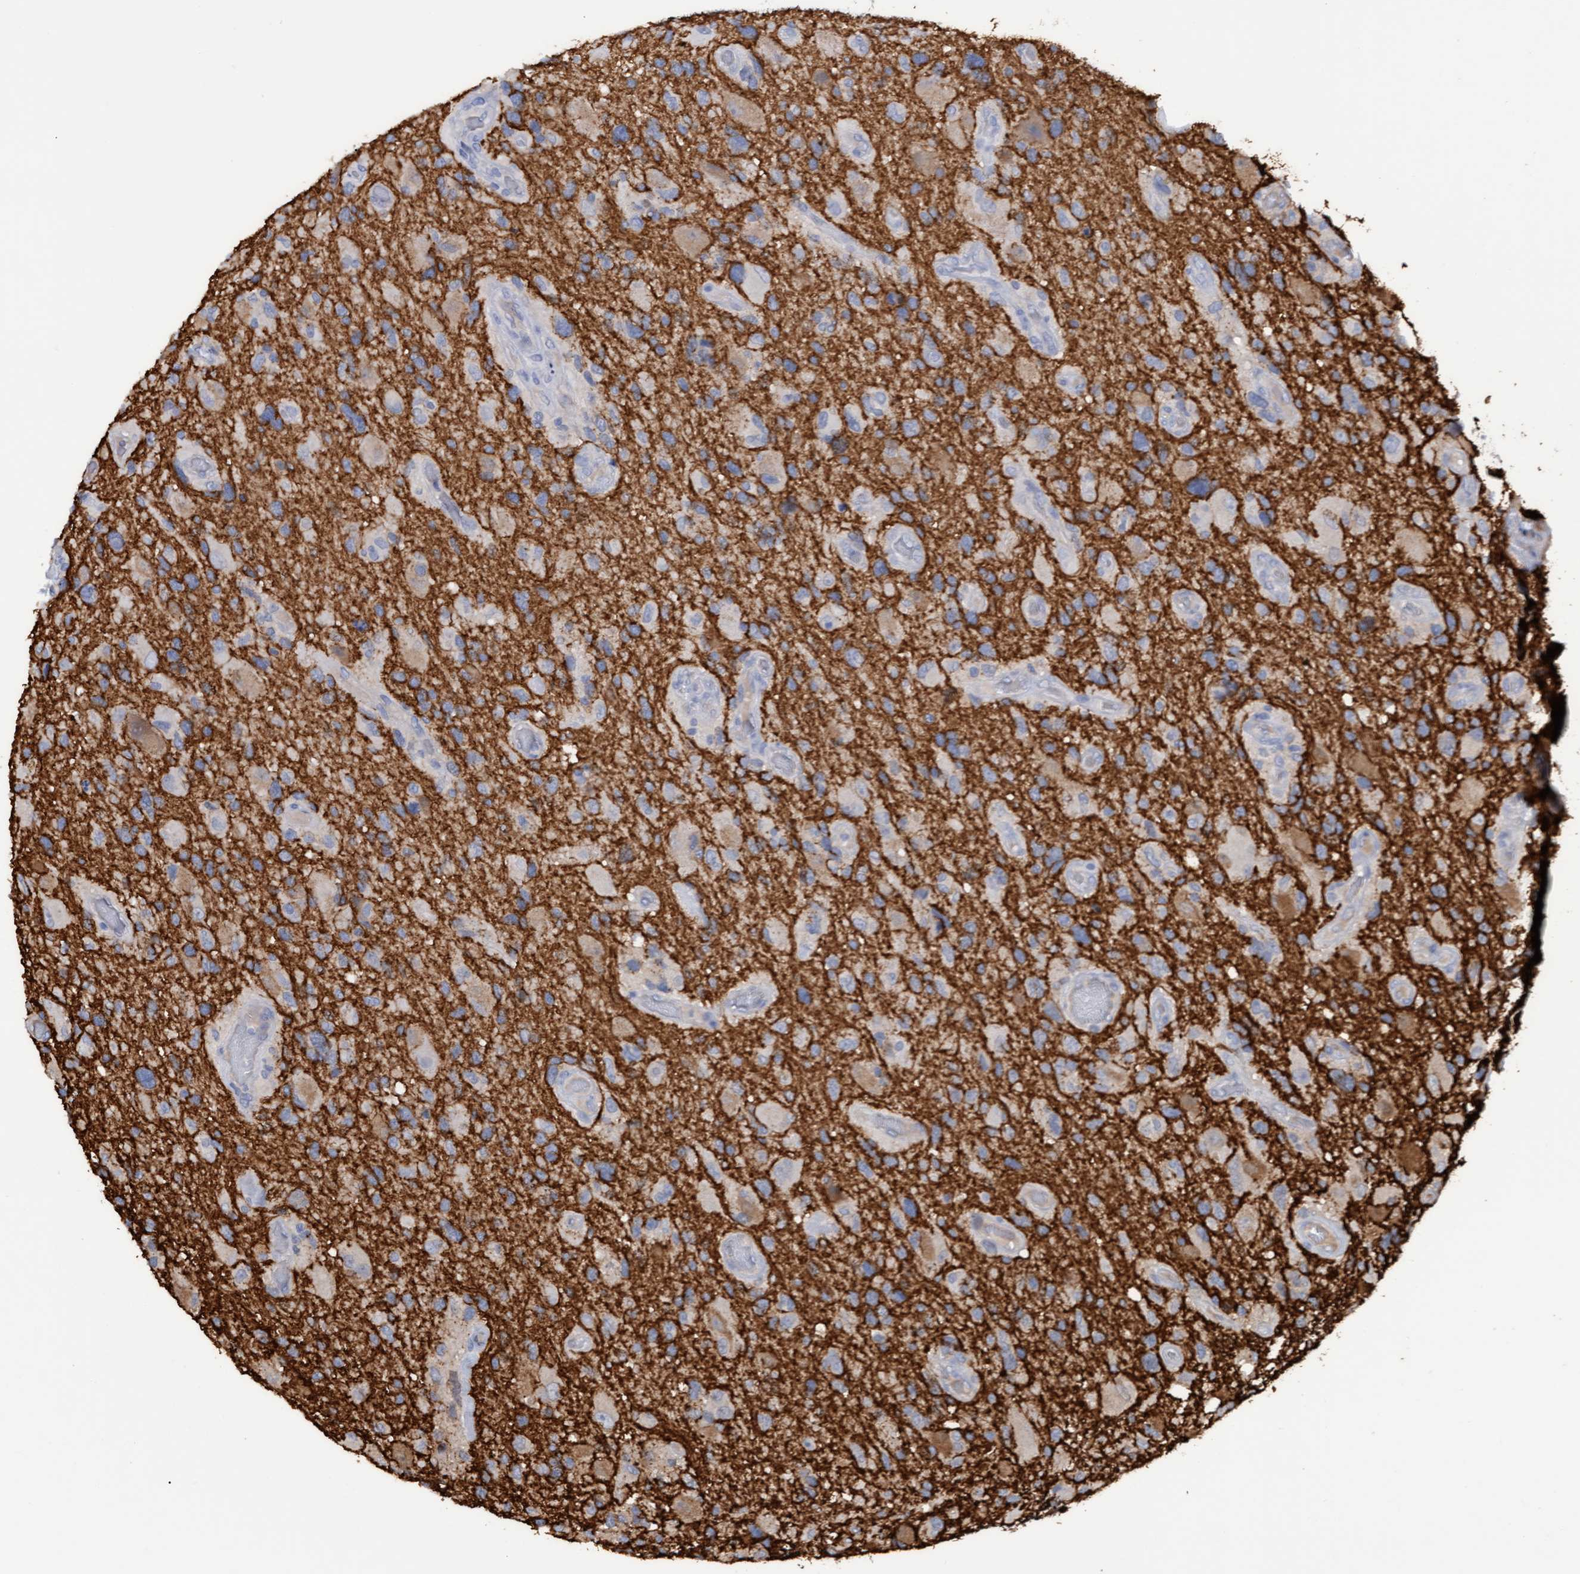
{"staining": {"intensity": "moderate", "quantity": "<25%", "location": "cytoplasmic/membranous"}, "tissue": "glioma", "cell_type": "Tumor cells", "image_type": "cancer", "snomed": [{"axis": "morphology", "description": "Glioma, malignant, High grade"}, {"axis": "topography", "description": "Brain"}], "caption": "A photomicrograph of human high-grade glioma (malignant) stained for a protein reveals moderate cytoplasmic/membranous brown staining in tumor cells. (Stains: DAB in brown, nuclei in blue, Microscopy: brightfield microscopy at high magnification).", "gene": "STXBP1", "patient": {"sex": "male", "age": 33}}